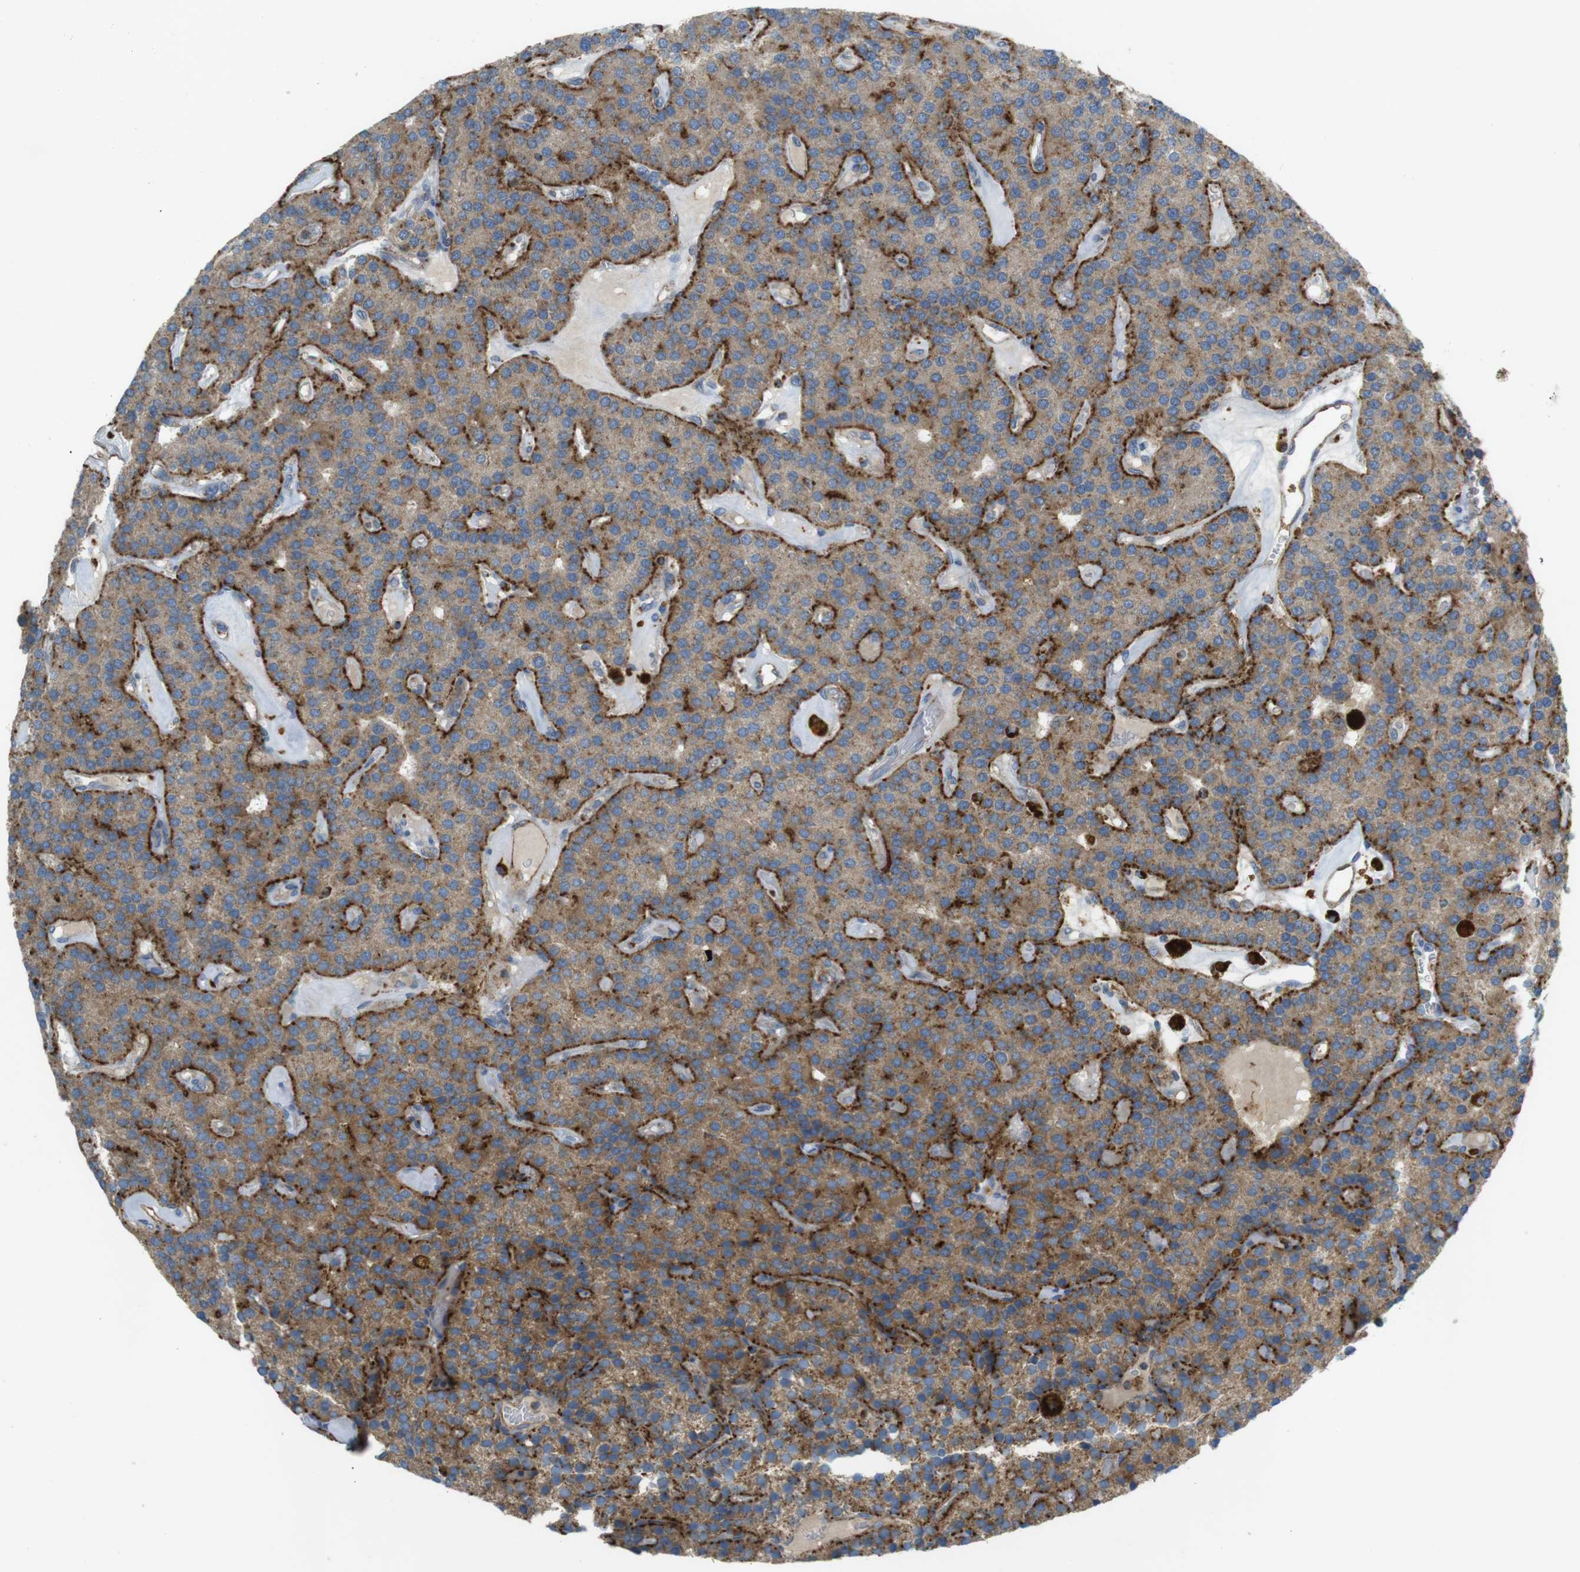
{"staining": {"intensity": "moderate", "quantity": ">75%", "location": "cytoplasmic/membranous"}, "tissue": "parathyroid gland", "cell_type": "Glandular cells", "image_type": "normal", "snomed": [{"axis": "morphology", "description": "Normal tissue, NOS"}, {"axis": "morphology", "description": "Adenoma, NOS"}, {"axis": "topography", "description": "Parathyroid gland"}], "caption": "Immunohistochemistry photomicrograph of unremarkable parathyroid gland: parathyroid gland stained using immunohistochemistry (IHC) demonstrates medium levels of moderate protein expression localized specifically in the cytoplasmic/membranous of glandular cells, appearing as a cytoplasmic/membranous brown color.", "gene": "LAMP1", "patient": {"sex": "female", "age": 86}}